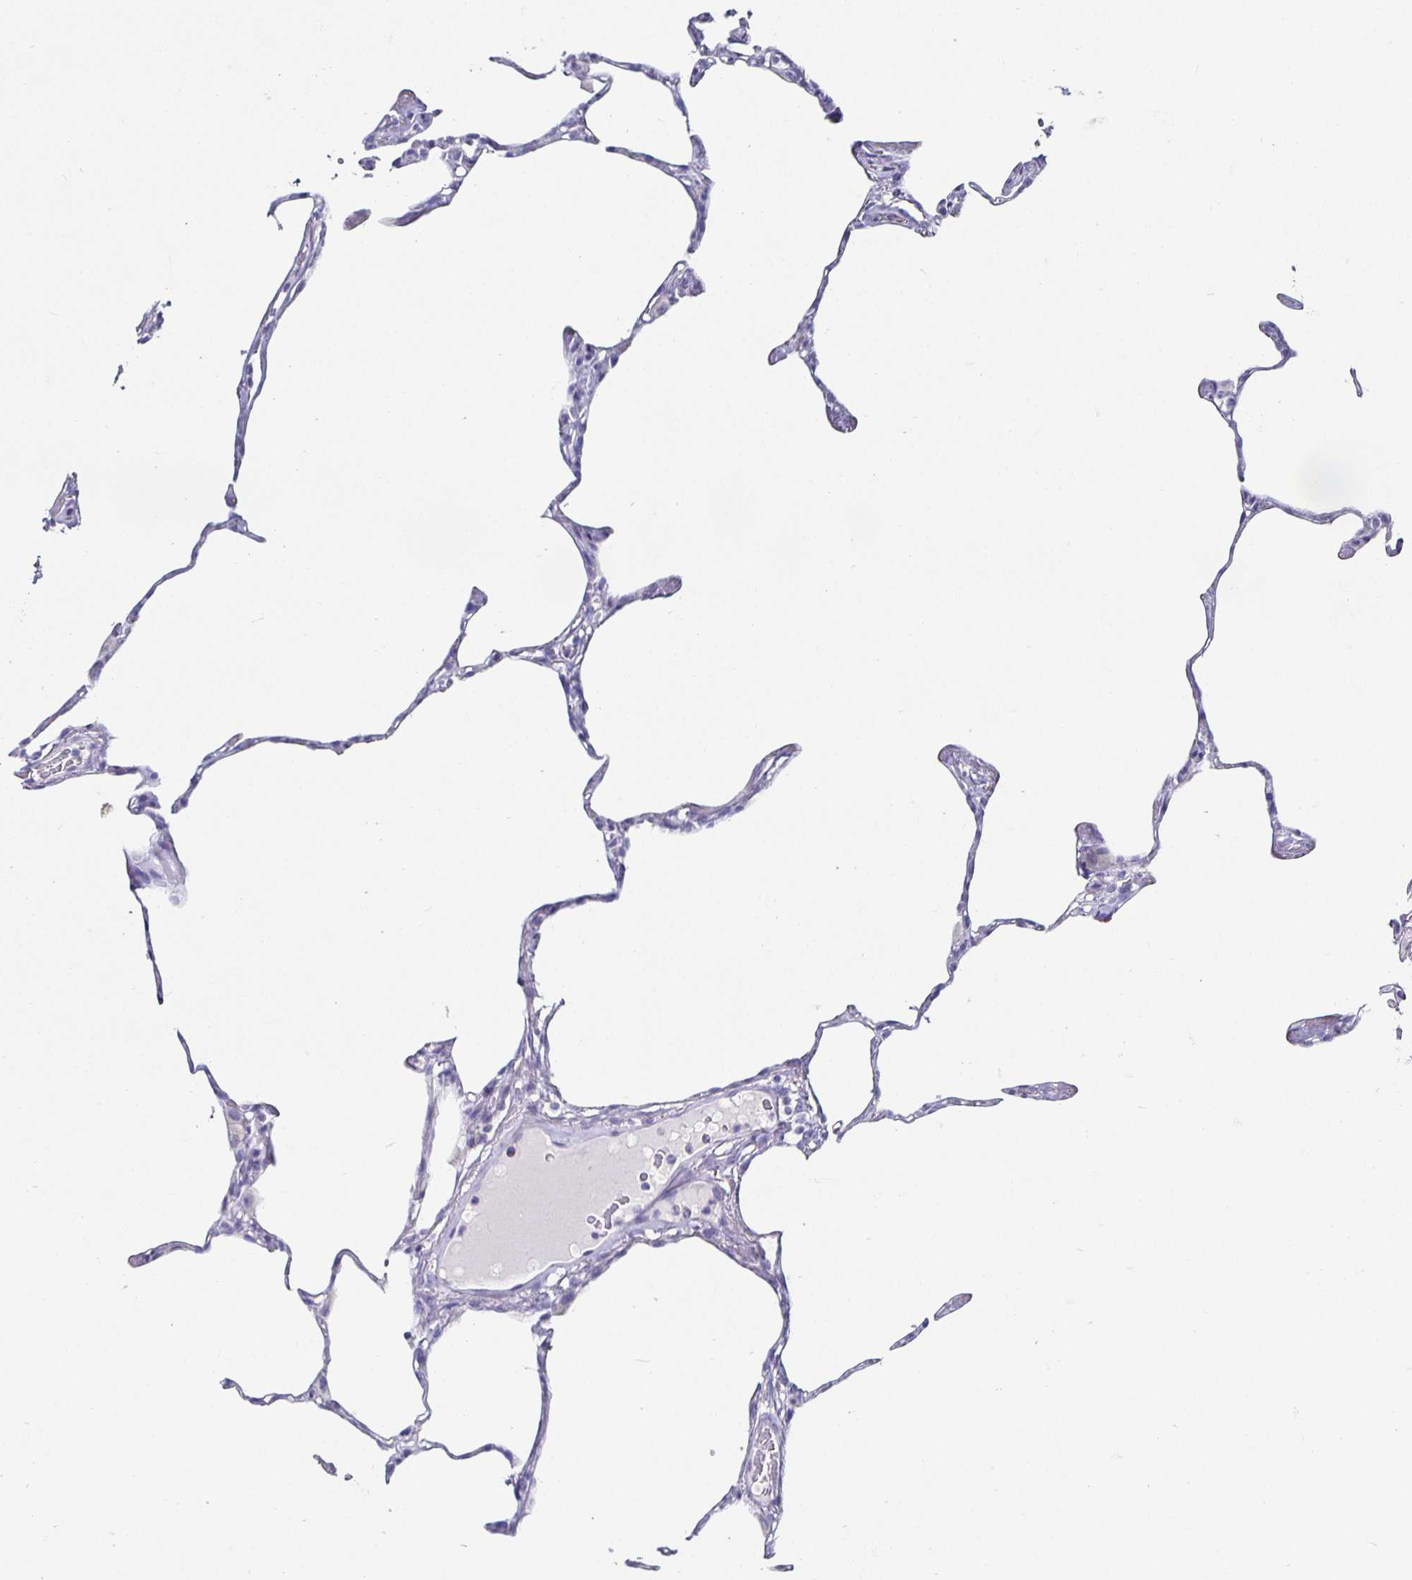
{"staining": {"intensity": "negative", "quantity": "none", "location": "none"}, "tissue": "lung", "cell_type": "Alveolar cells", "image_type": "normal", "snomed": [{"axis": "morphology", "description": "Normal tissue, NOS"}, {"axis": "topography", "description": "Lung"}], "caption": "This histopathology image is of benign lung stained with immunohistochemistry to label a protein in brown with the nuclei are counter-stained blue. There is no expression in alveolar cells. (DAB immunohistochemistry (IHC) with hematoxylin counter stain).", "gene": "CHGA", "patient": {"sex": "male", "age": 65}}